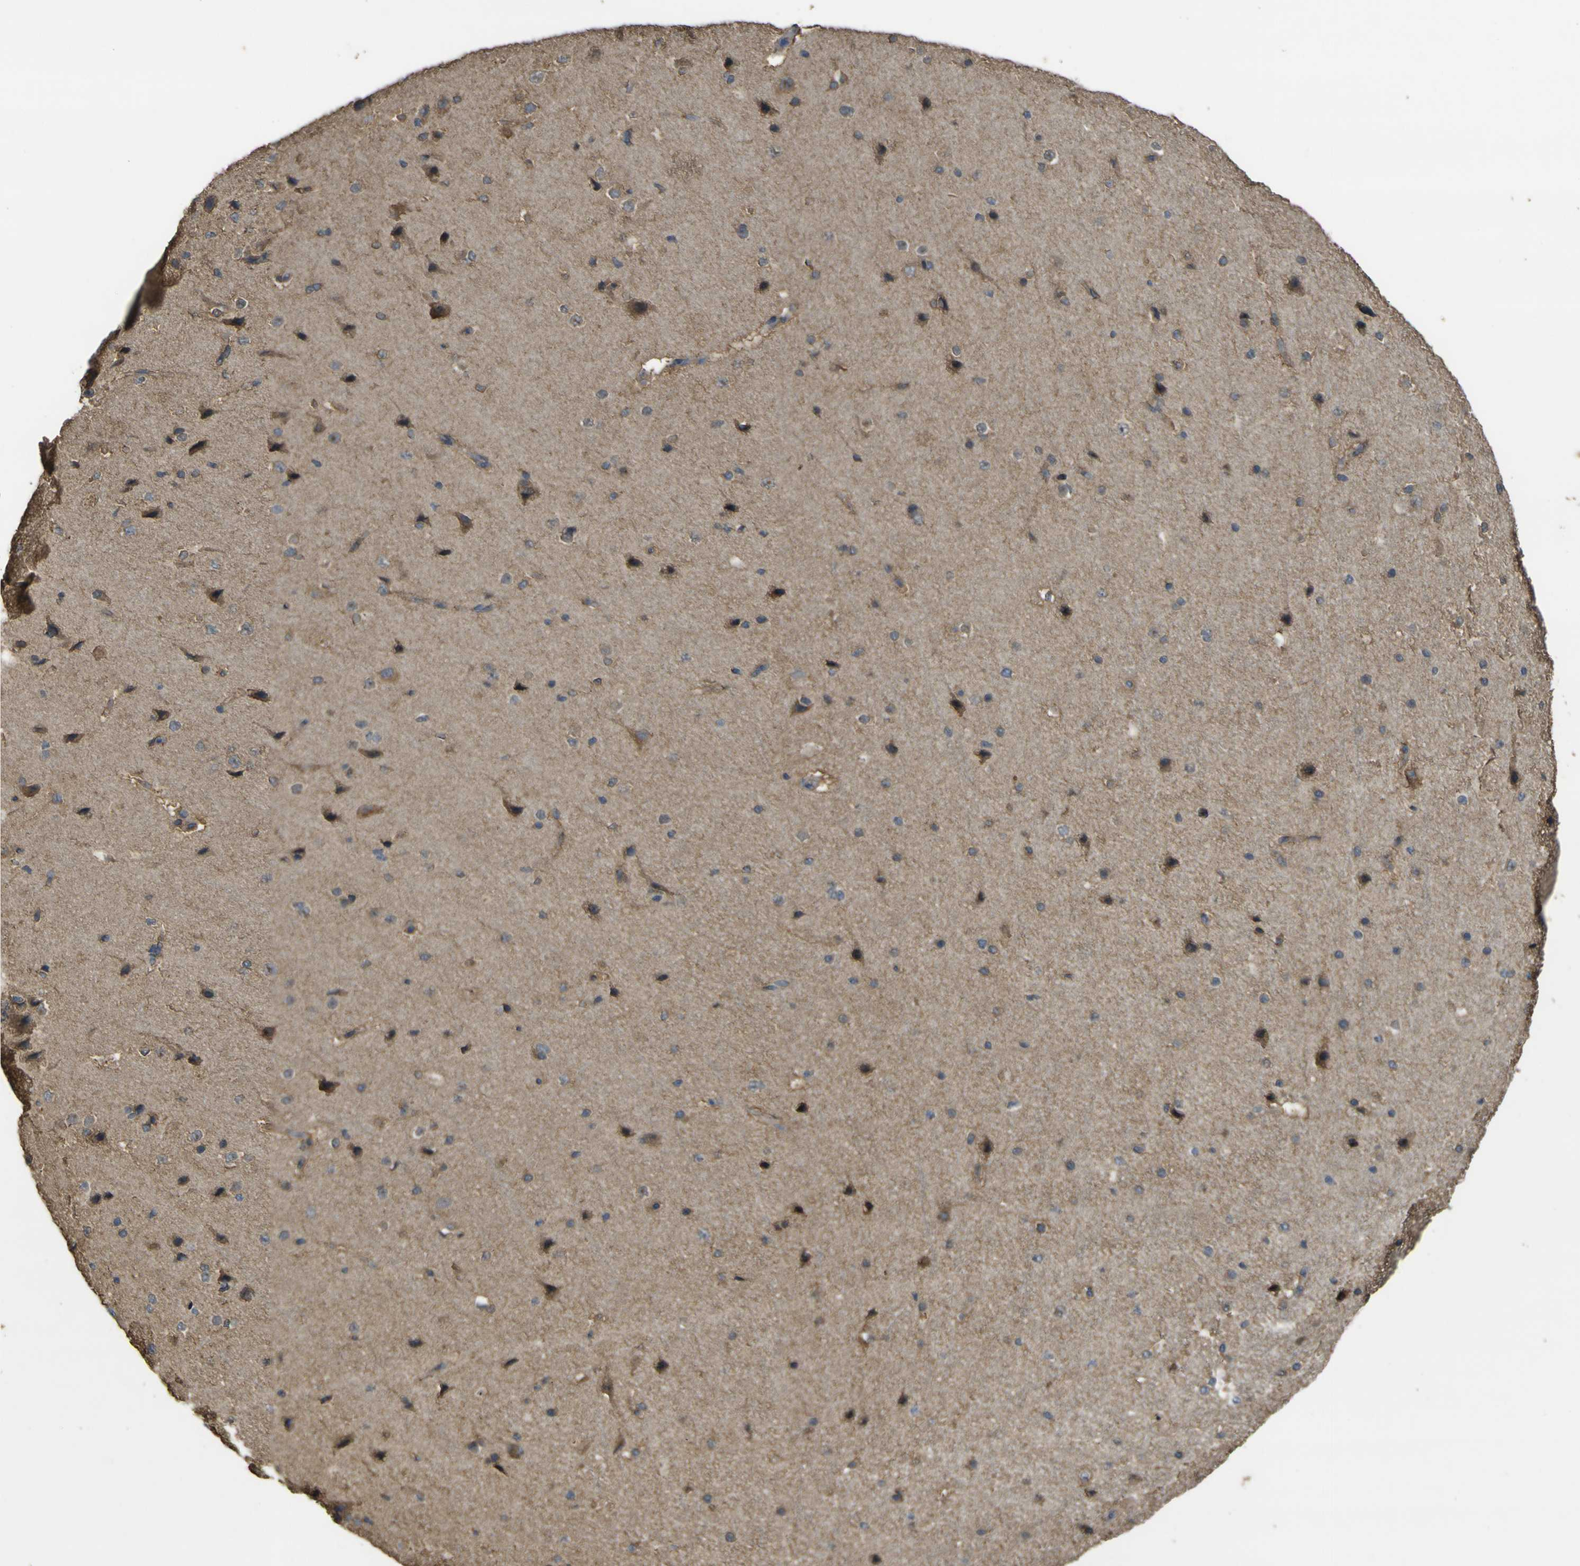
{"staining": {"intensity": "weak", "quantity": "25%-75%", "location": "cytoplasmic/membranous"}, "tissue": "cerebral cortex", "cell_type": "Endothelial cells", "image_type": "normal", "snomed": [{"axis": "morphology", "description": "Normal tissue, NOS"}, {"axis": "morphology", "description": "Developmental malformation"}, {"axis": "topography", "description": "Cerebral cortex"}], "caption": "The image shows staining of normal cerebral cortex, revealing weak cytoplasmic/membranous protein positivity (brown color) within endothelial cells.", "gene": "ACSL3", "patient": {"sex": "female", "age": 30}}